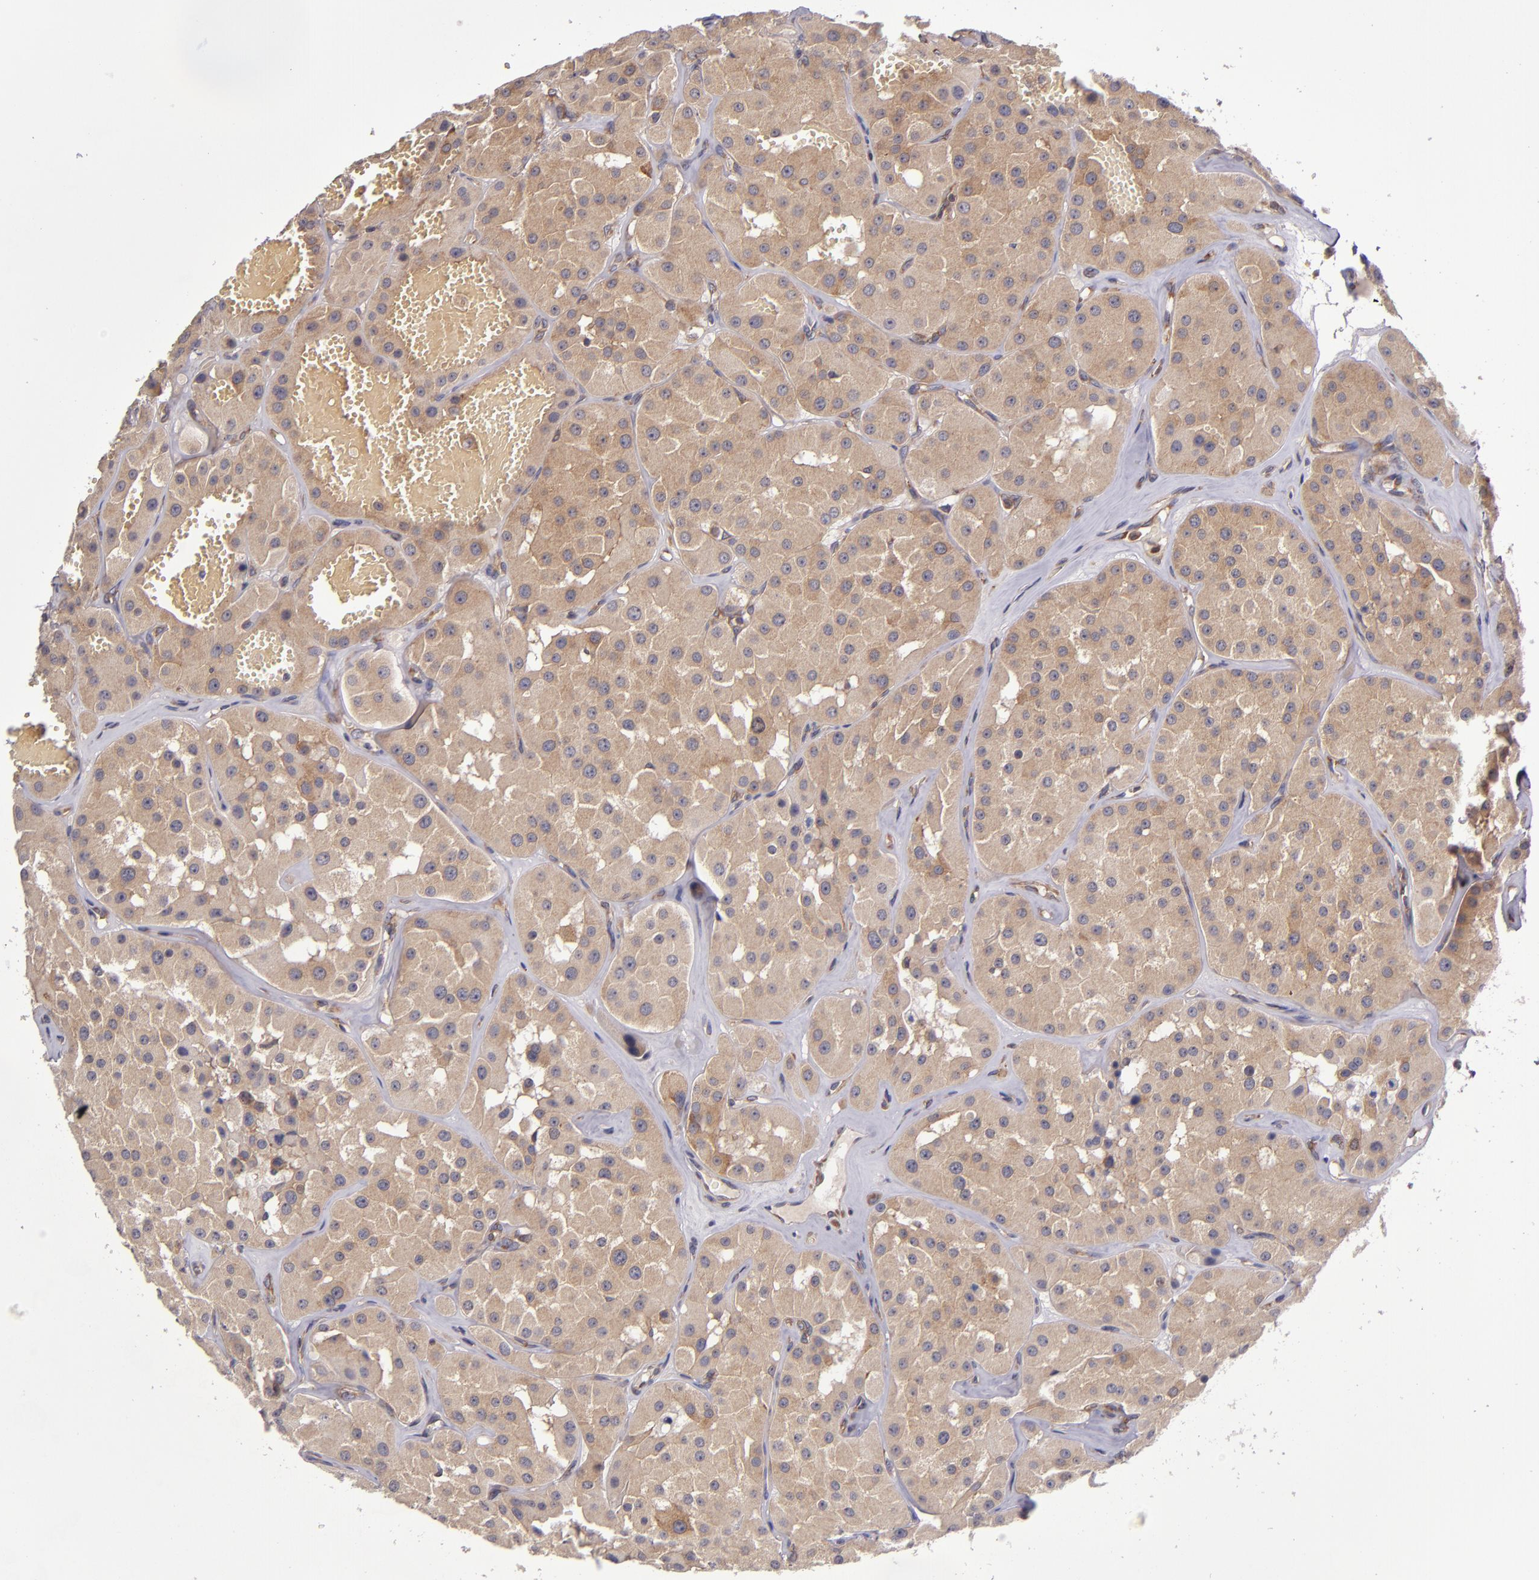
{"staining": {"intensity": "moderate", "quantity": ">75%", "location": "cytoplasmic/membranous"}, "tissue": "renal cancer", "cell_type": "Tumor cells", "image_type": "cancer", "snomed": [{"axis": "morphology", "description": "Adenocarcinoma, uncertain malignant potential"}, {"axis": "topography", "description": "Kidney"}], "caption": "IHC micrograph of neoplastic tissue: human renal cancer stained using immunohistochemistry (IHC) shows medium levels of moderate protein expression localized specifically in the cytoplasmic/membranous of tumor cells, appearing as a cytoplasmic/membranous brown color.", "gene": "EIF4ENIF1", "patient": {"sex": "male", "age": 63}}